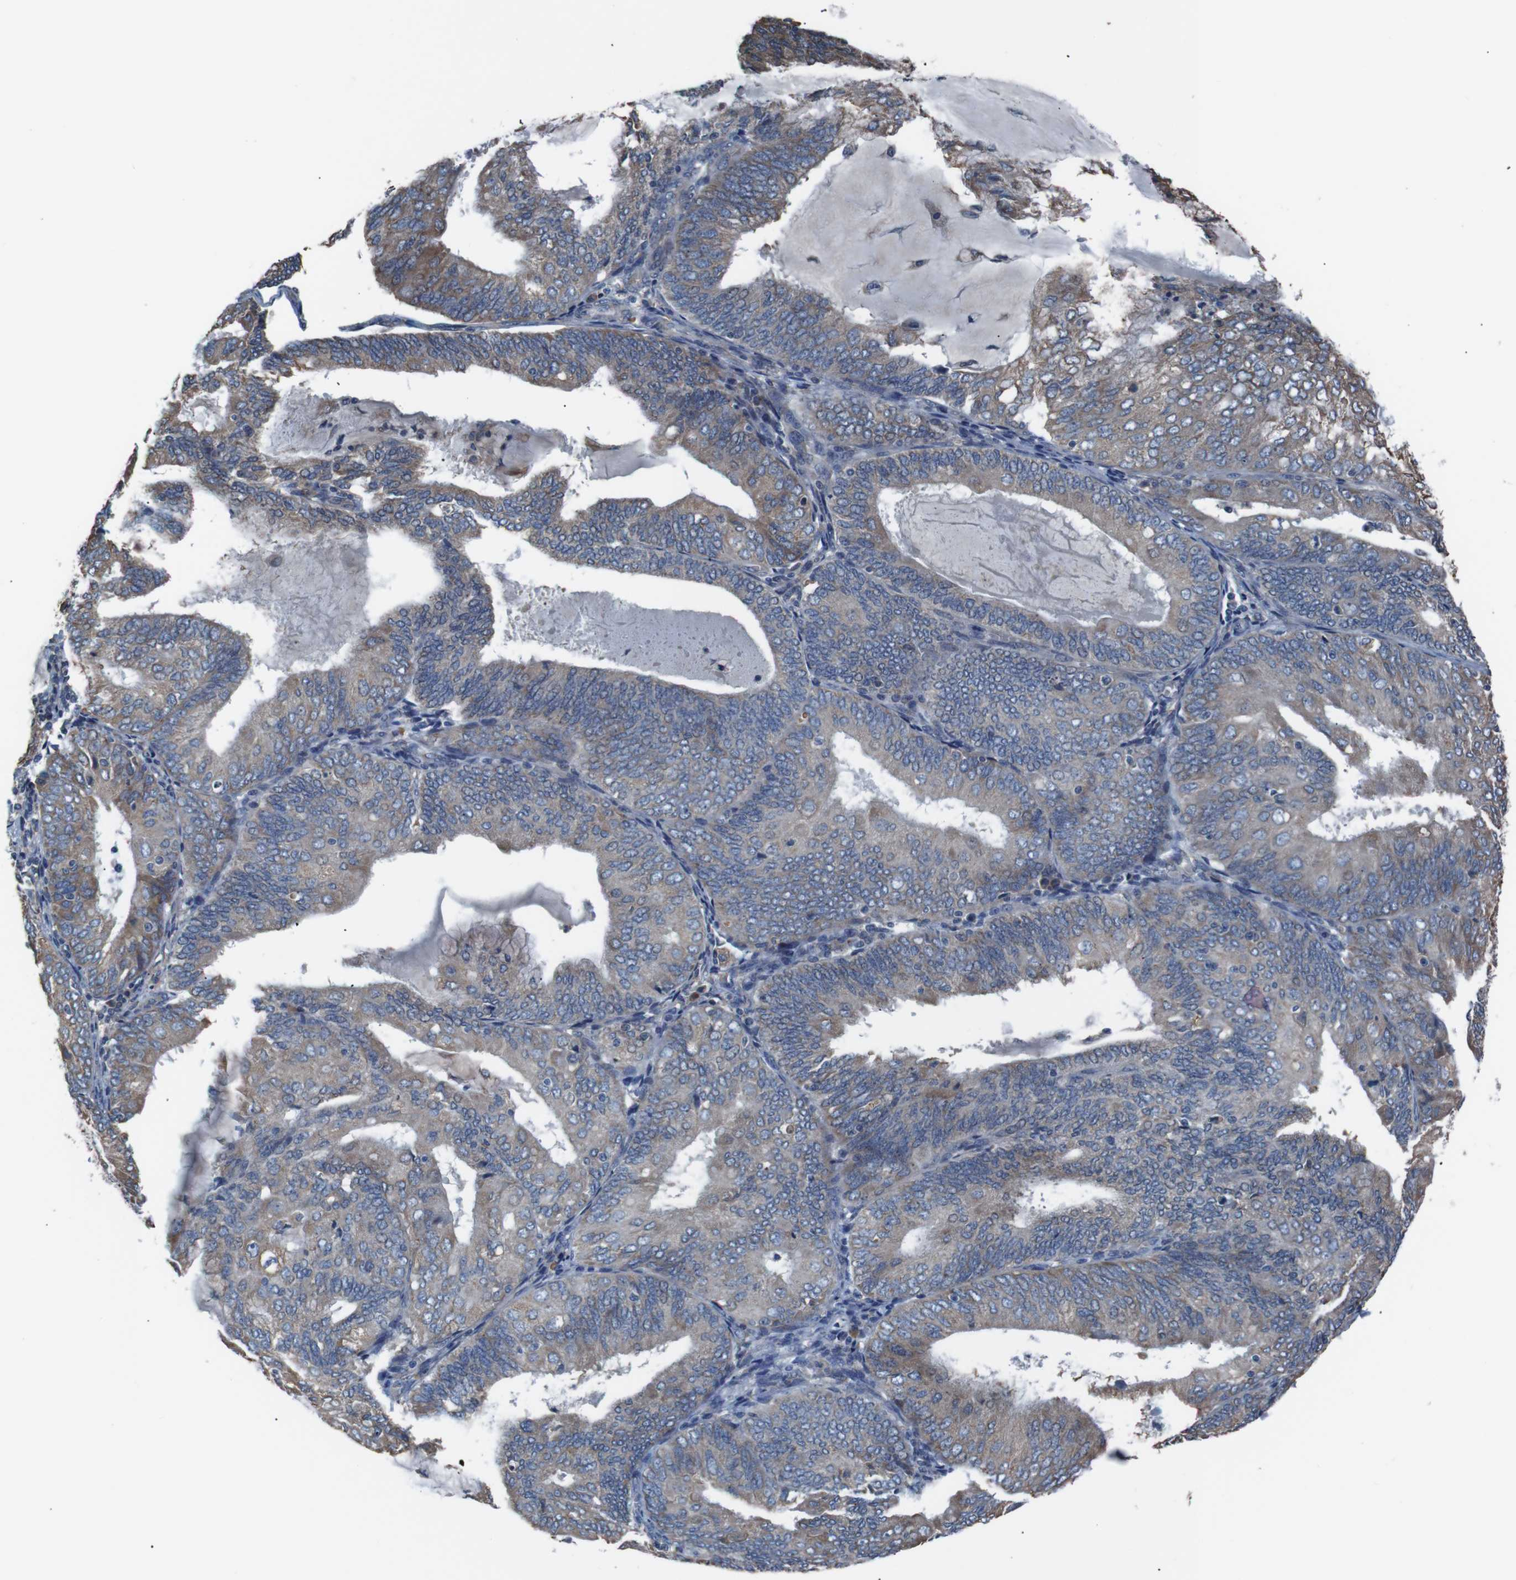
{"staining": {"intensity": "moderate", "quantity": "25%-75%", "location": "cytoplasmic/membranous"}, "tissue": "endometrial cancer", "cell_type": "Tumor cells", "image_type": "cancer", "snomed": [{"axis": "morphology", "description": "Adenocarcinoma, NOS"}, {"axis": "topography", "description": "Endometrium"}], "caption": "Tumor cells display medium levels of moderate cytoplasmic/membranous staining in approximately 25%-75% of cells in human endometrial adenocarcinoma. Using DAB (brown) and hematoxylin (blue) stains, captured at high magnification using brightfield microscopy.", "gene": "SIGMAR1", "patient": {"sex": "female", "age": 81}}